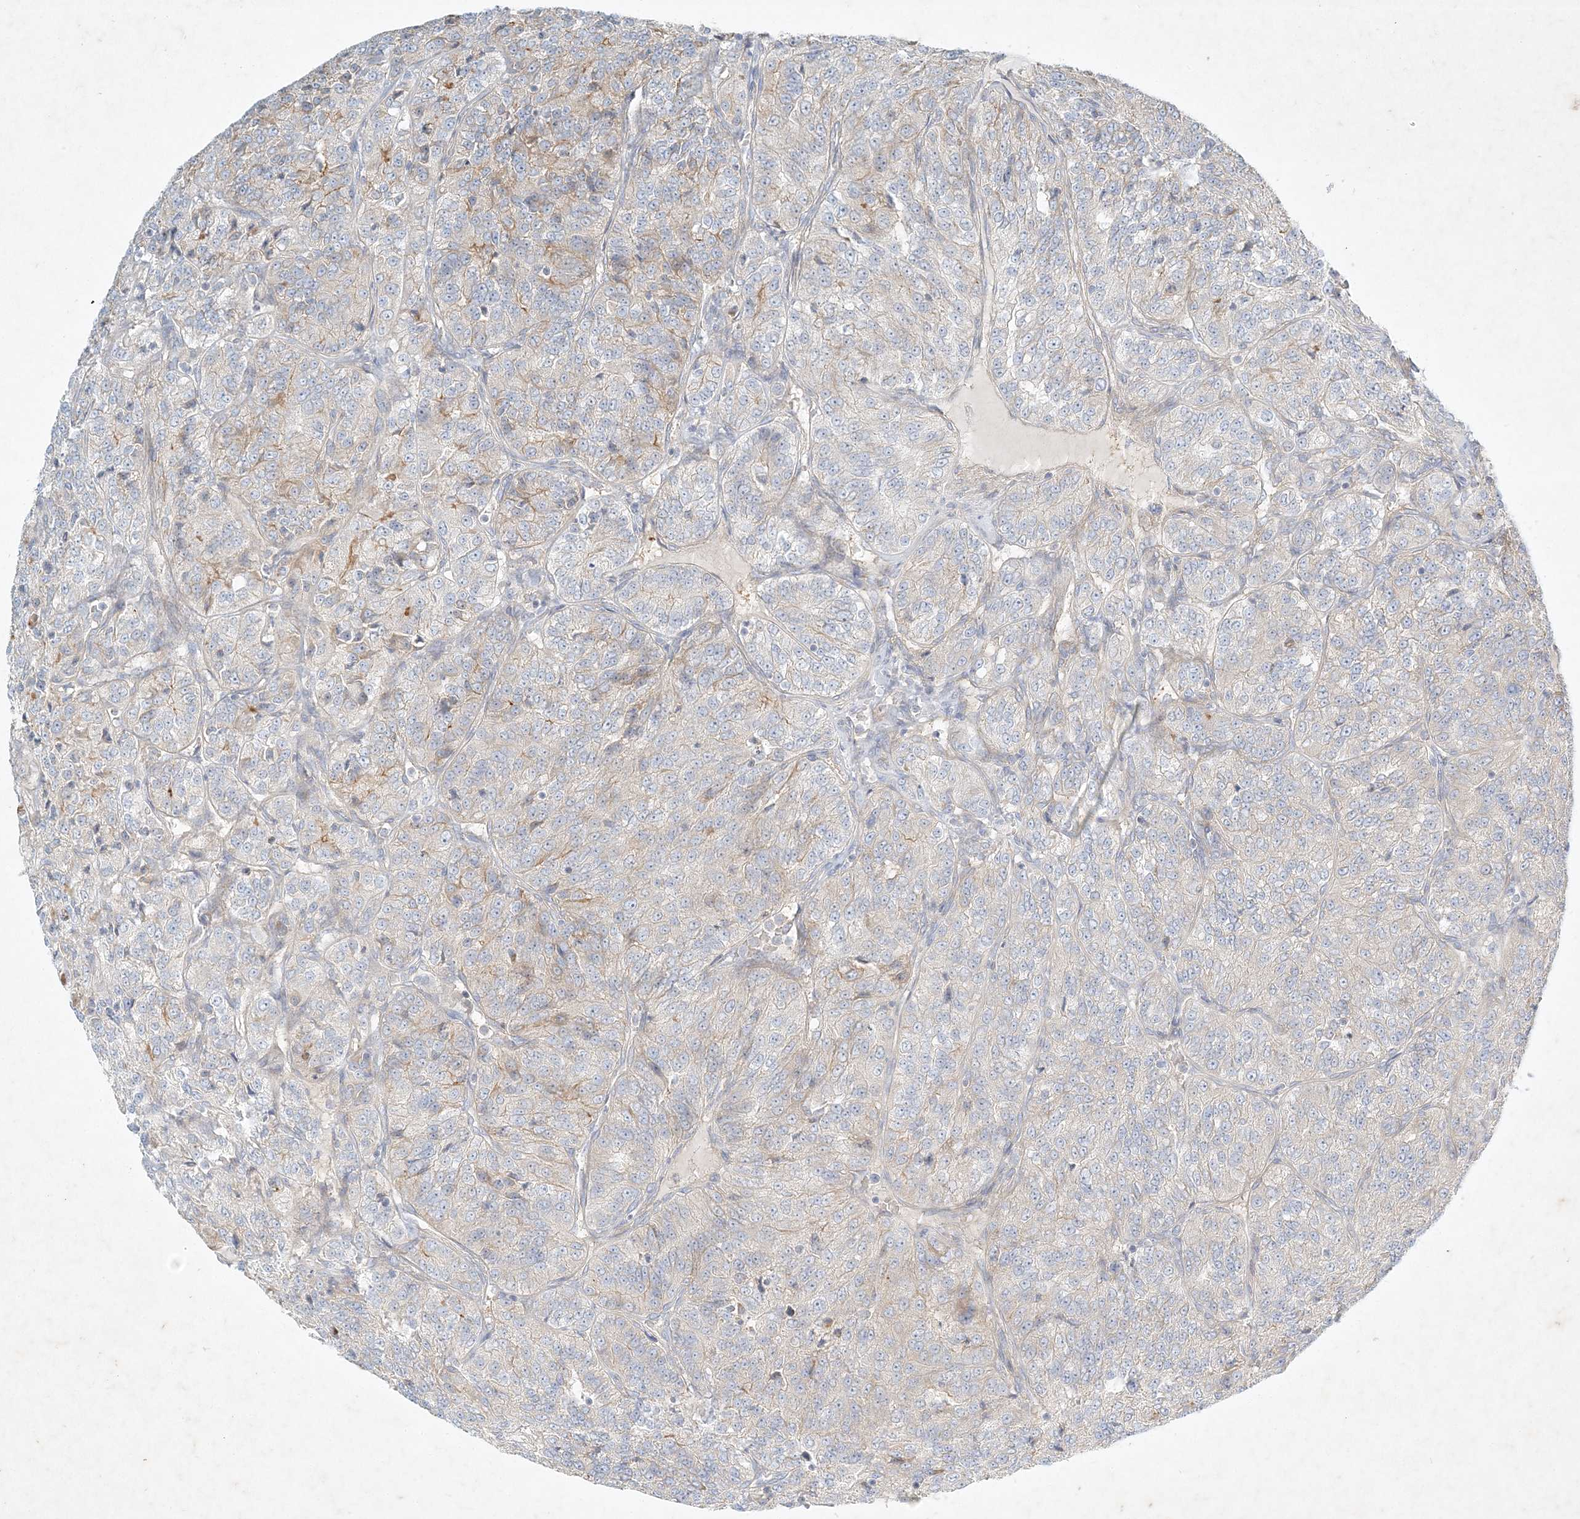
{"staining": {"intensity": "weak", "quantity": "<25%", "location": "cytoplasmic/membranous"}, "tissue": "renal cancer", "cell_type": "Tumor cells", "image_type": "cancer", "snomed": [{"axis": "morphology", "description": "Adenocarcinoma, NOS"}, {"axis": "topography", "description": "Kidney"}], "caption": "Renal adenocarcinoma was stained to show a protein in brown. There is no significant positivity in tumor cells. (DAB (3,3'-diaminobenzidine) IHC with hematoxylin counter stain).", "gene": "STK11IP", "patient": {"sex": "female", "age": 63}}